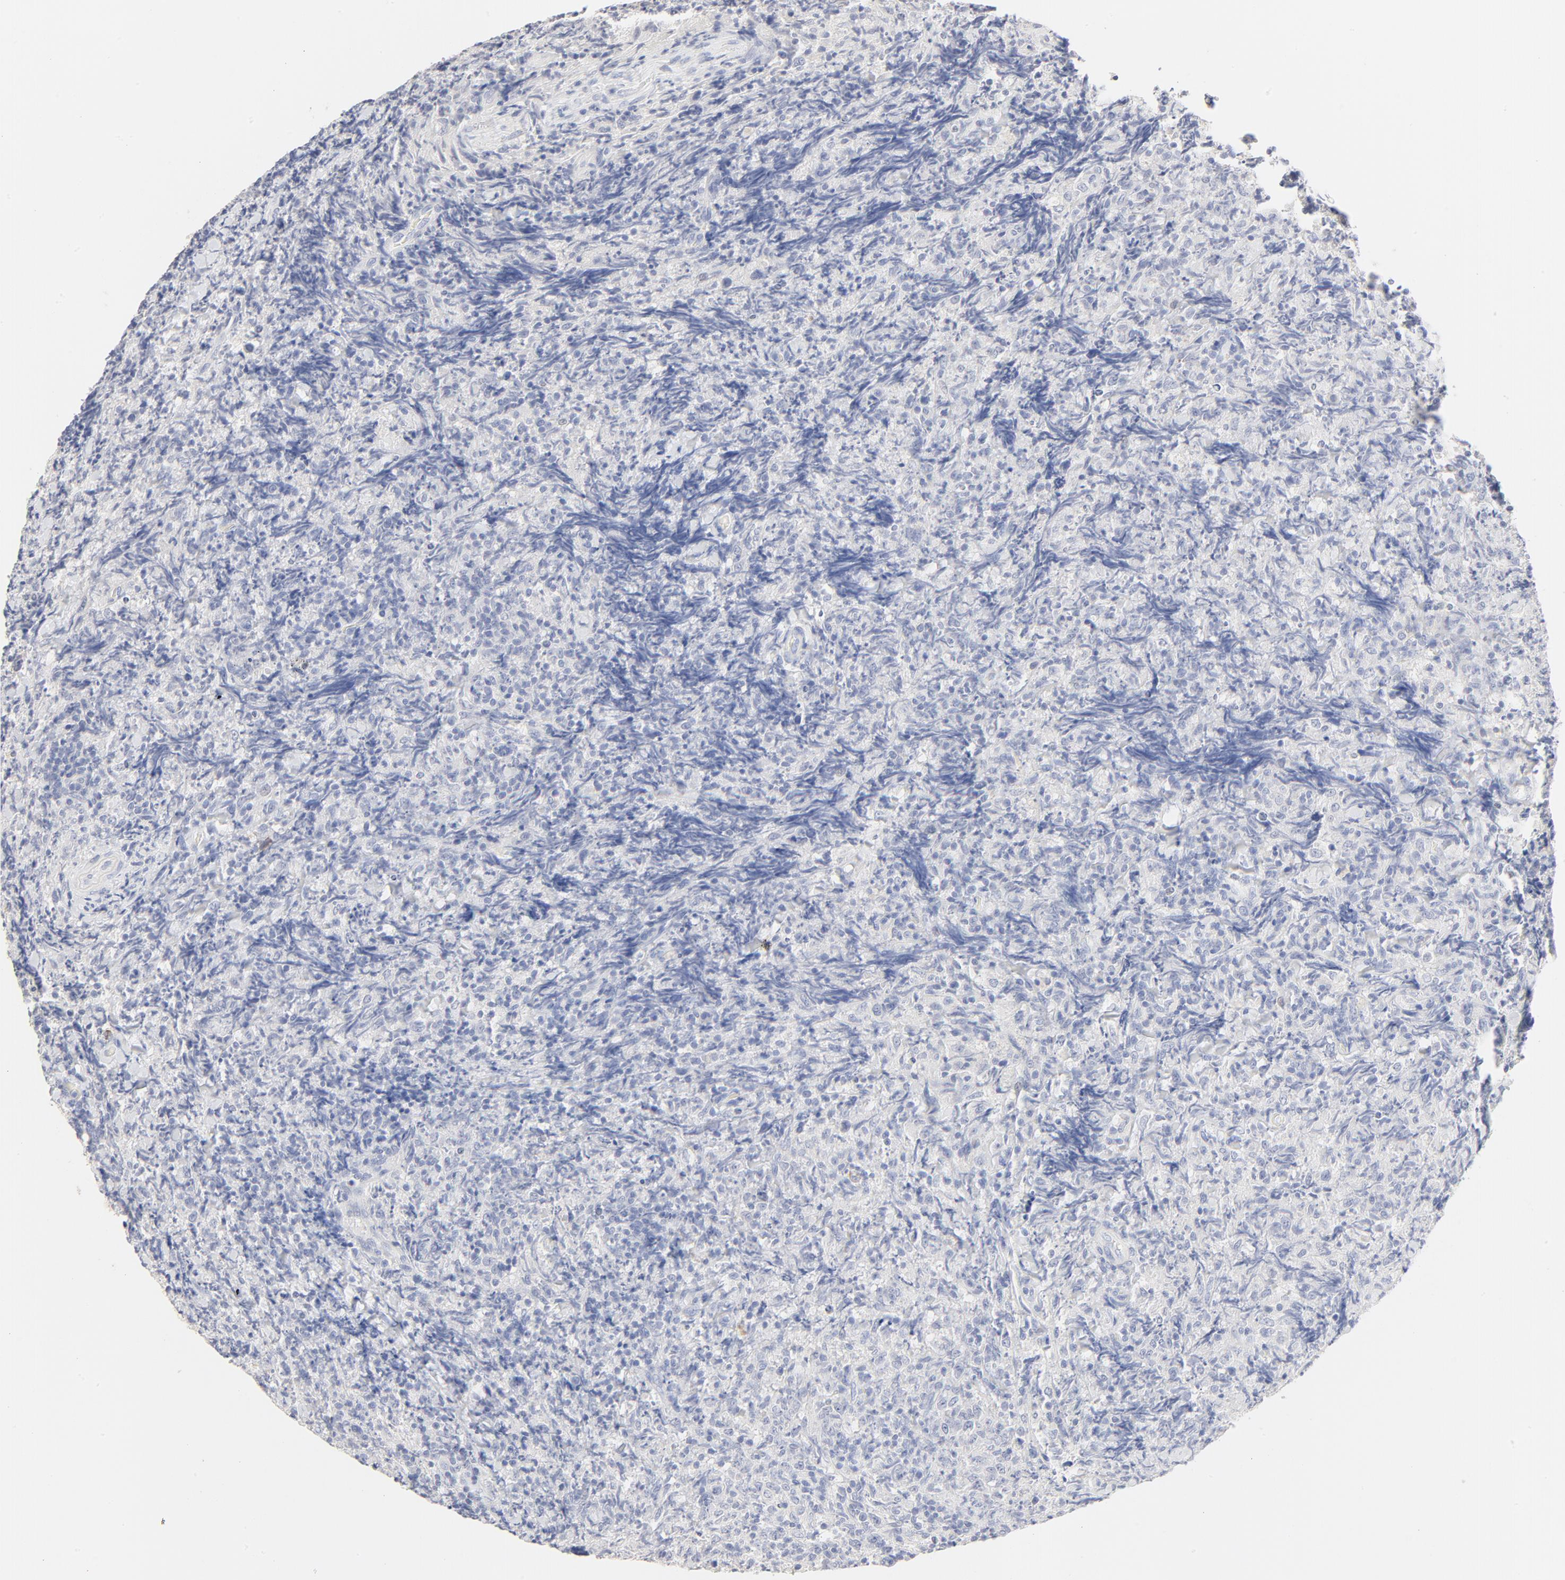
{"staining": {"intensity": "negative", "quantity": "none", "location": "none"}, "tissue": "lymphoma", "cell_type": "Tumor cells", "image_type": "cancer", "snomed": [{"axis": "morphology", "description": "Malignant lymphoma, non-Hodgkin's type, High grade"}, {"axis": "topography", "description": "Tonsil"}], "caption": "Immunohistochemistry (IHC) of human lymphoma demonstrates no positivity in tumor cells.", "gene": "FCGBP", "patient": {"sex": "female", "age": 36}}